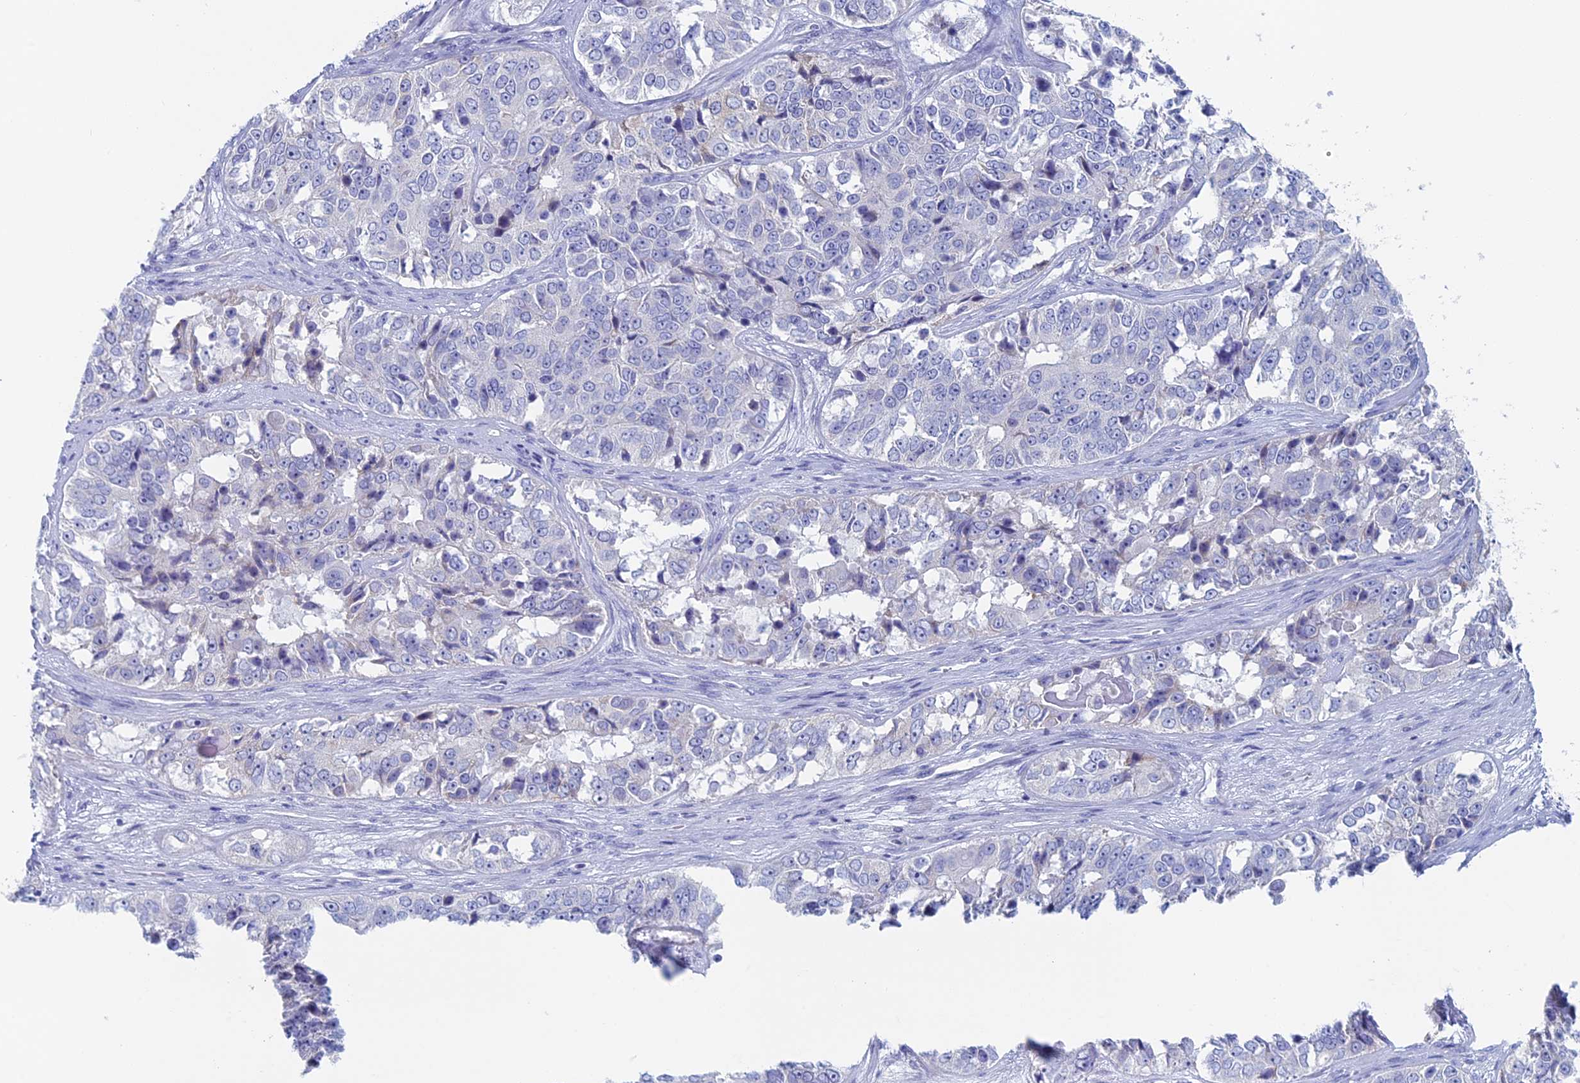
{"staining": {"intensity": "negative", "quantity": "none", "location": "none"}, "tissue": "ovarian cancer", "cell_type": "Tumor cells", "image_type": "cancer", "snomed": [{"axis": "morphology", "description": "Carcinoma, endometroid"}, {"axis": "topography", "description": "Ovary"}], "caption": "IHC photomicrograph of endometroid carcinoma (ovarian) stained for a protein (brown), which exhibits no expression in tumor cells.", "gene": "MAGEB6", "patient": {"sex": "female", "age": 51}}